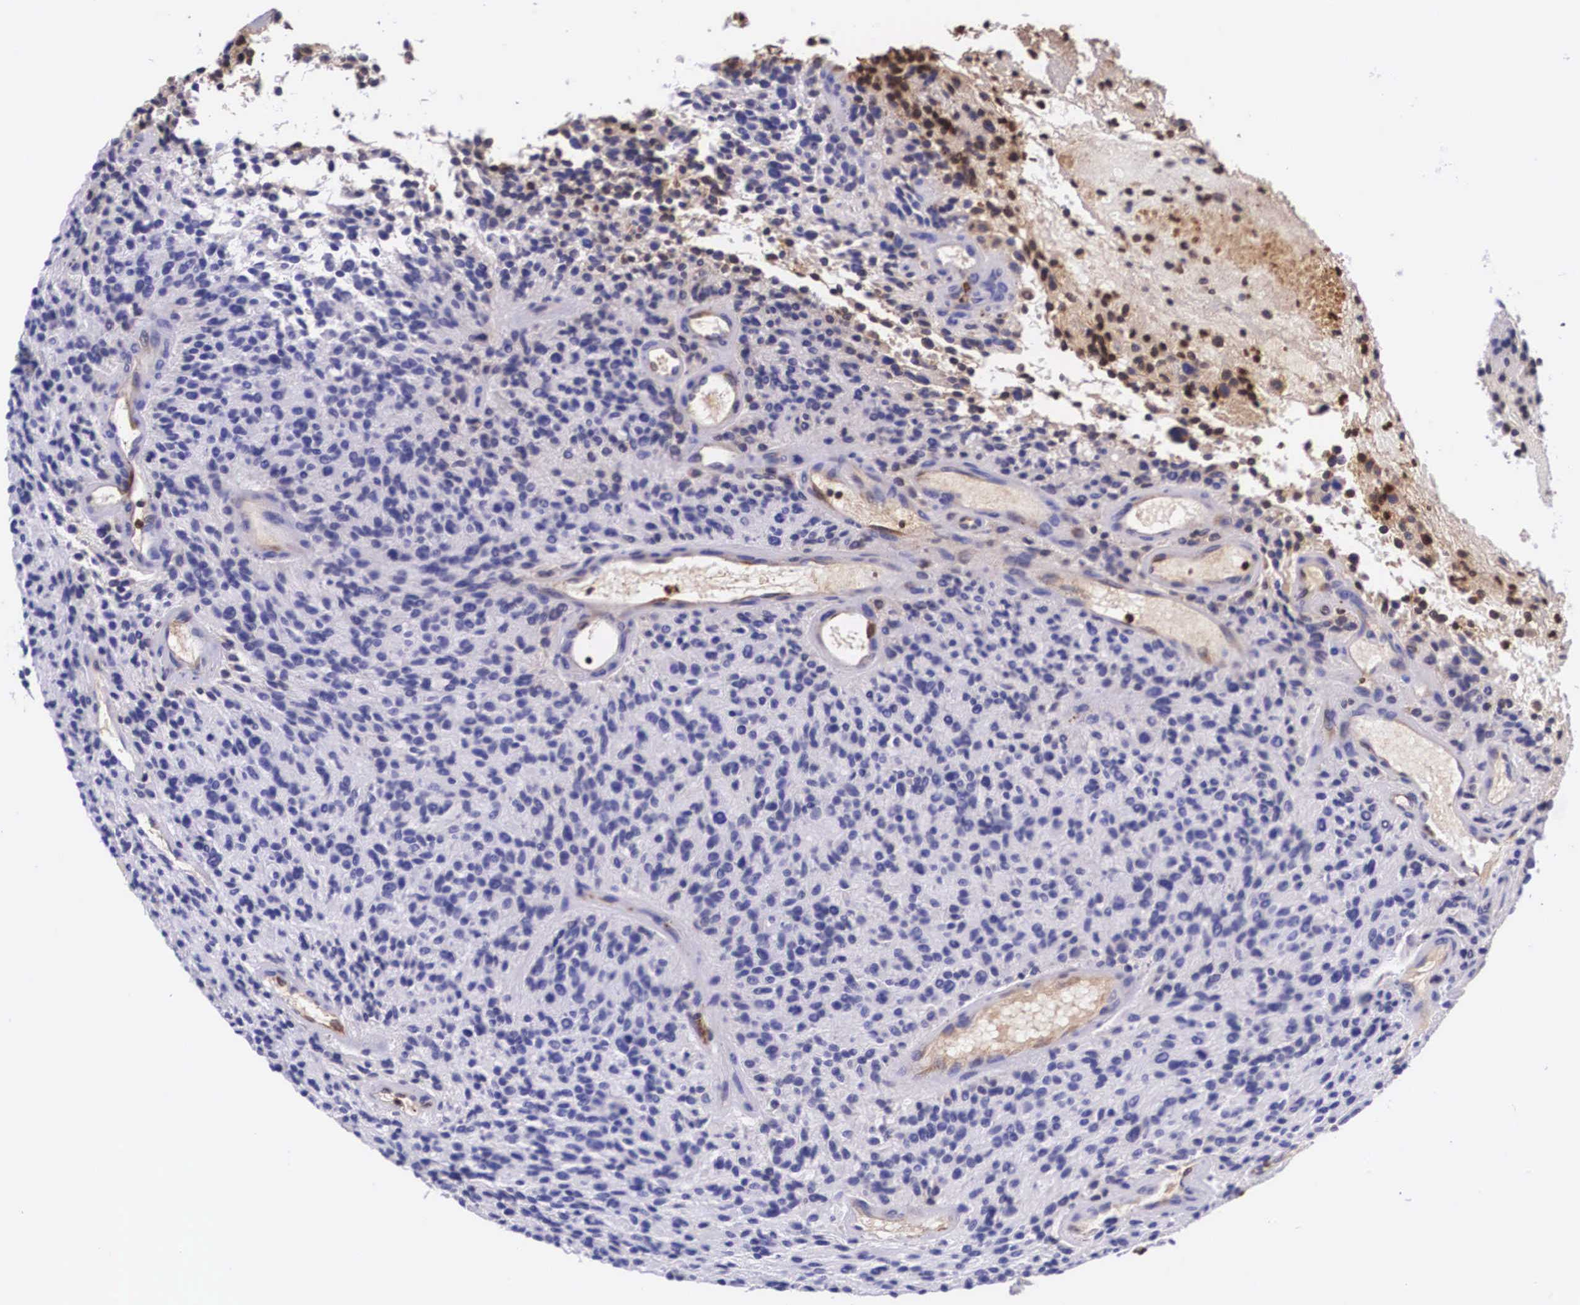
{"staining": {"intensity": "negative", "quantity": "none", "location": "none"}, "tissue": "glioma", "cell_type": "Tumor cells", "image_type": "cancer", "snomed": [{"axis": "morphology", "description": "Glioma, malignant, High grade"}, {"axis": "topography", "description": "Brain"}], "caption": "DAB (3,3'-diaminobenzidine) immunohistochemical staining of human malignant glioma (high-grade) displays no significant staining in tumor cells.", "gene": "PLG", "patient": {"sex": "female", "age": 13}}